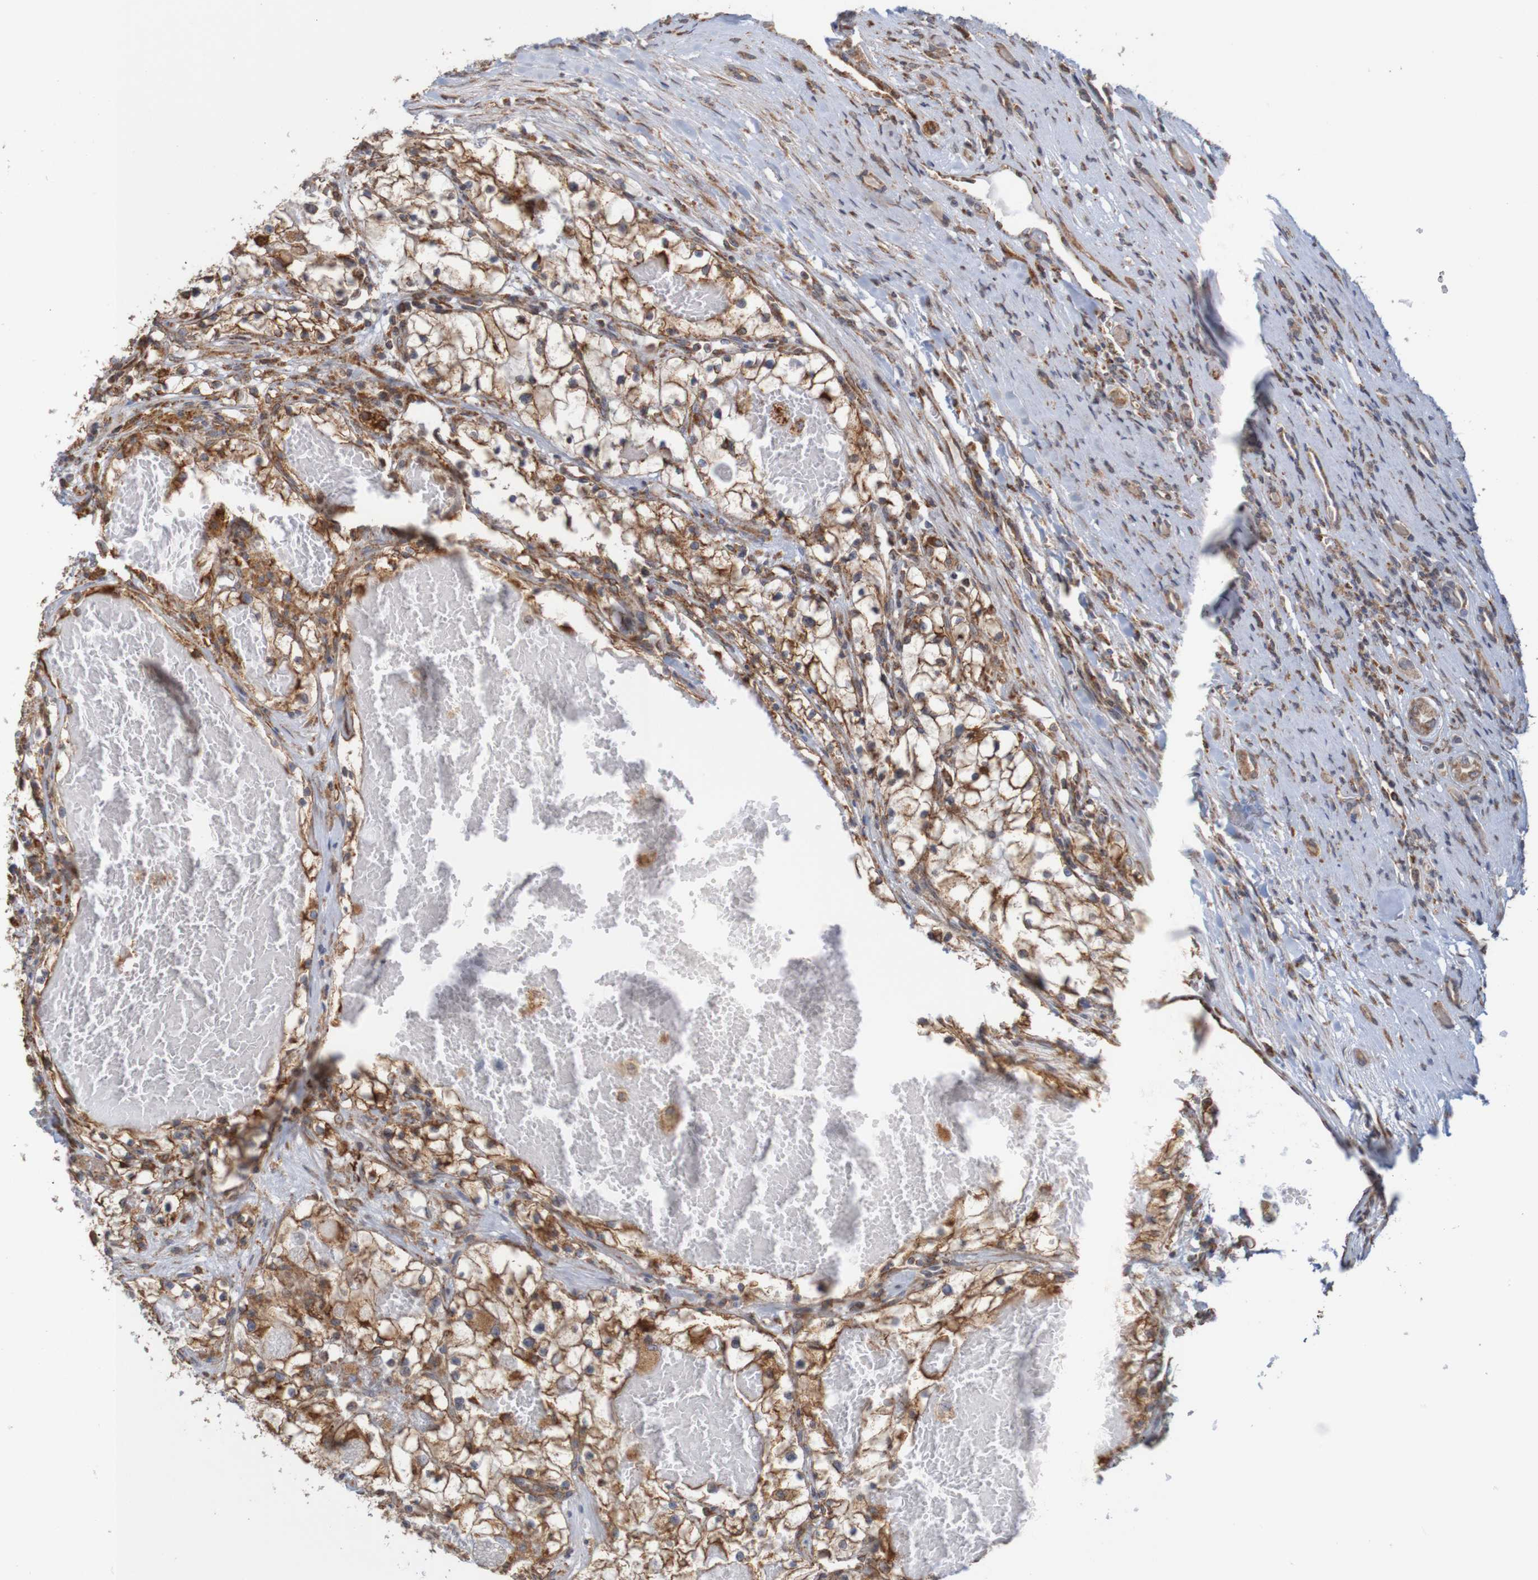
{"staining": {"intensity": "moderate", "quantity": "<25%", "location": "cytoplasmic/membranous"}, "tissue": "renal cancer", "cell_type": "Tumor cells", "image_type": "cancer", "snomed": [{"axis": "morphology", "description": "Adenocarcinoma, NOS"}, {"axis": "topography", "description": "Kidney"}], "caption": "Immunohistochemical staining of human adenocarcinoma (renal) exhibits moderate cytoplasmic/membranous protein expression in approximately <25% of tumor cells. Nuclei are stained in blue.", "gene": "PDIA3", "patient": {"sex": "male", "age": 68}}